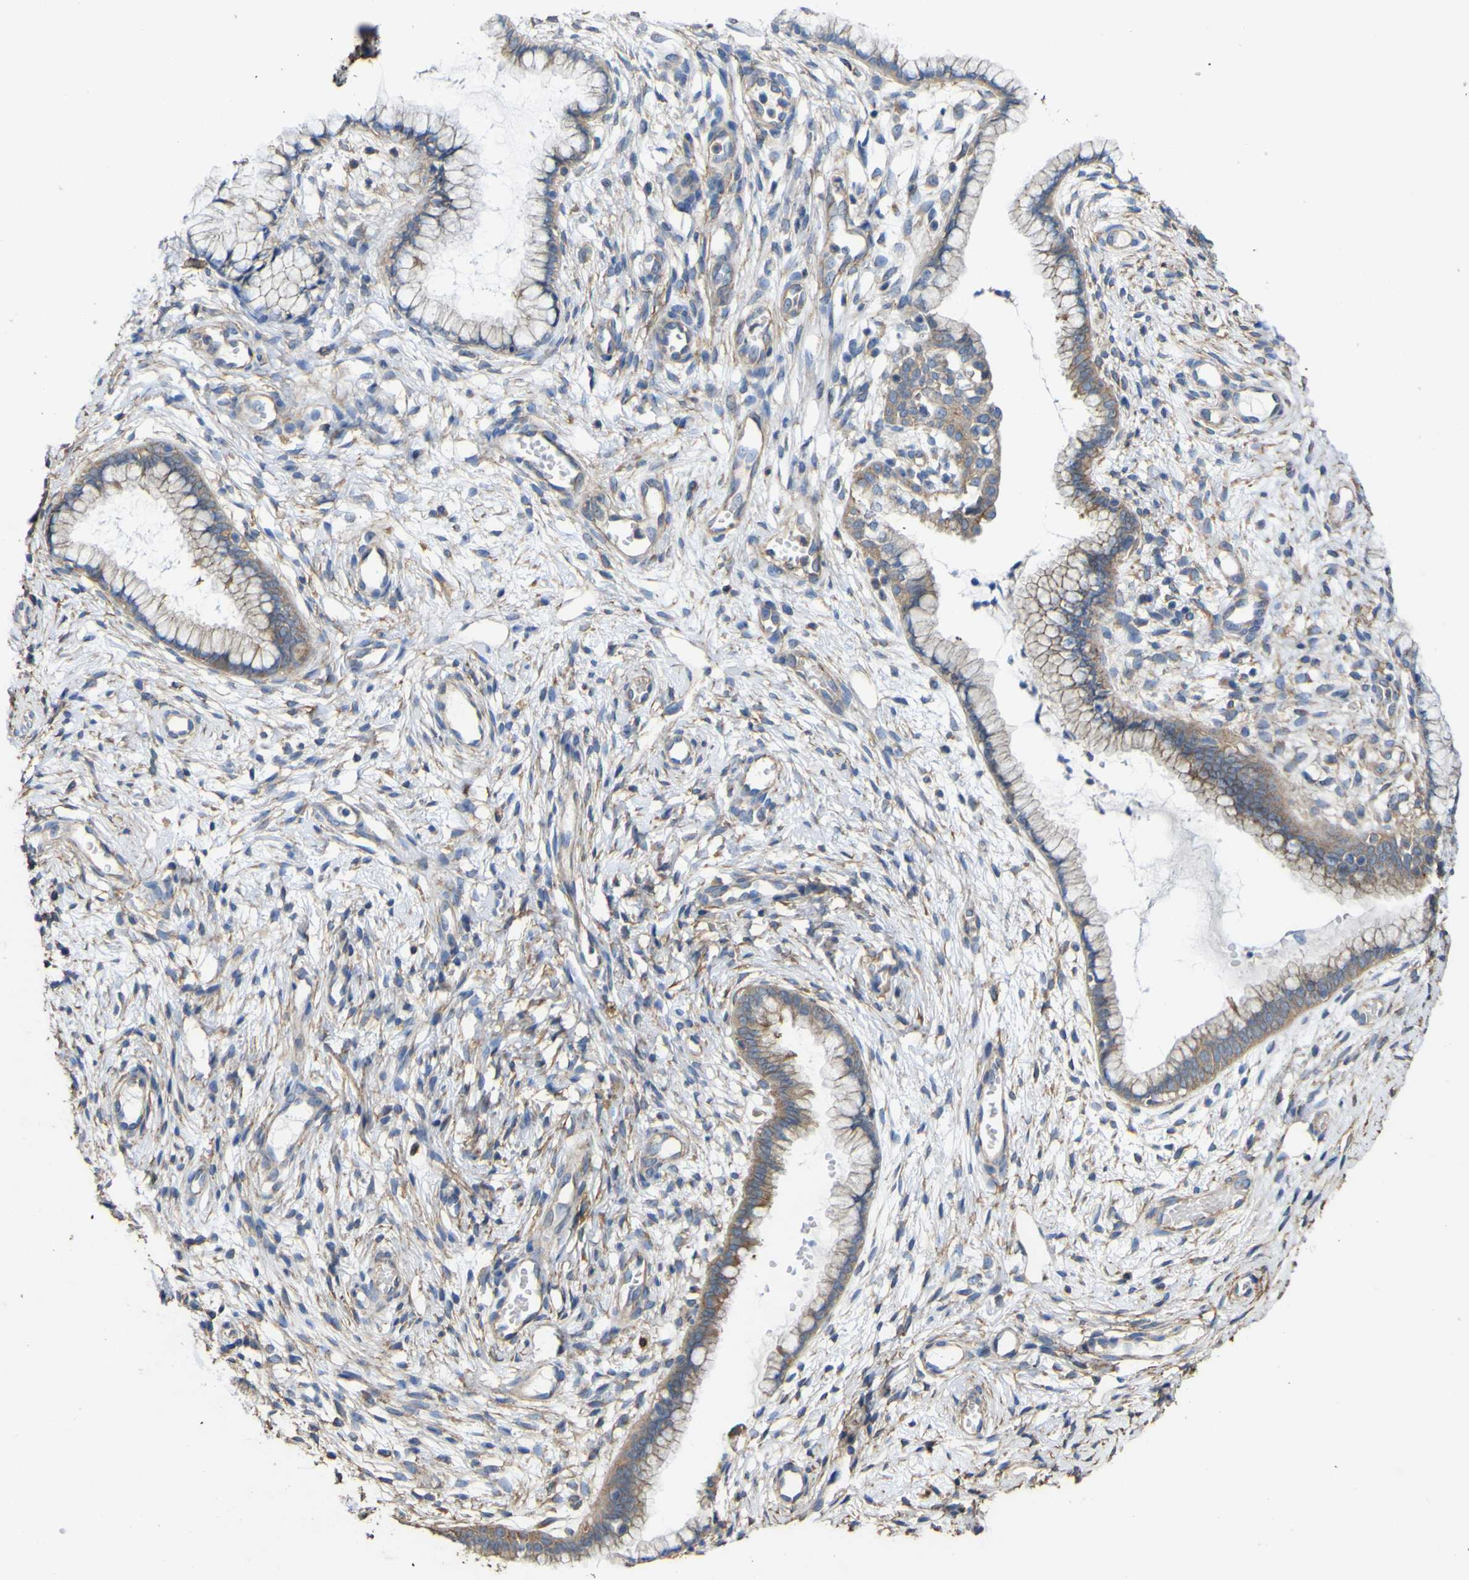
{"staining": {"intensity": "moderate", "quantity": "25%-75%", "location": "cytoplasmic/membranous"}, "tissue": "cervix", "cell_type": "Glandular cells", "image_type": "normal", "snomed": [{"axis": "morphology", "description": "Normal tissue, NOS"}, {"axis": "topography", "description": "Cervix"}], "caption": "High-power microscopy captured an IHC micrograph of benign cervix, revealing moderate cytoplasmic/membranous expression in approximately 25%-75% of glandular cells.", "gene": "TNFSF15", "patient": {"sex": "female", "age": 65}}